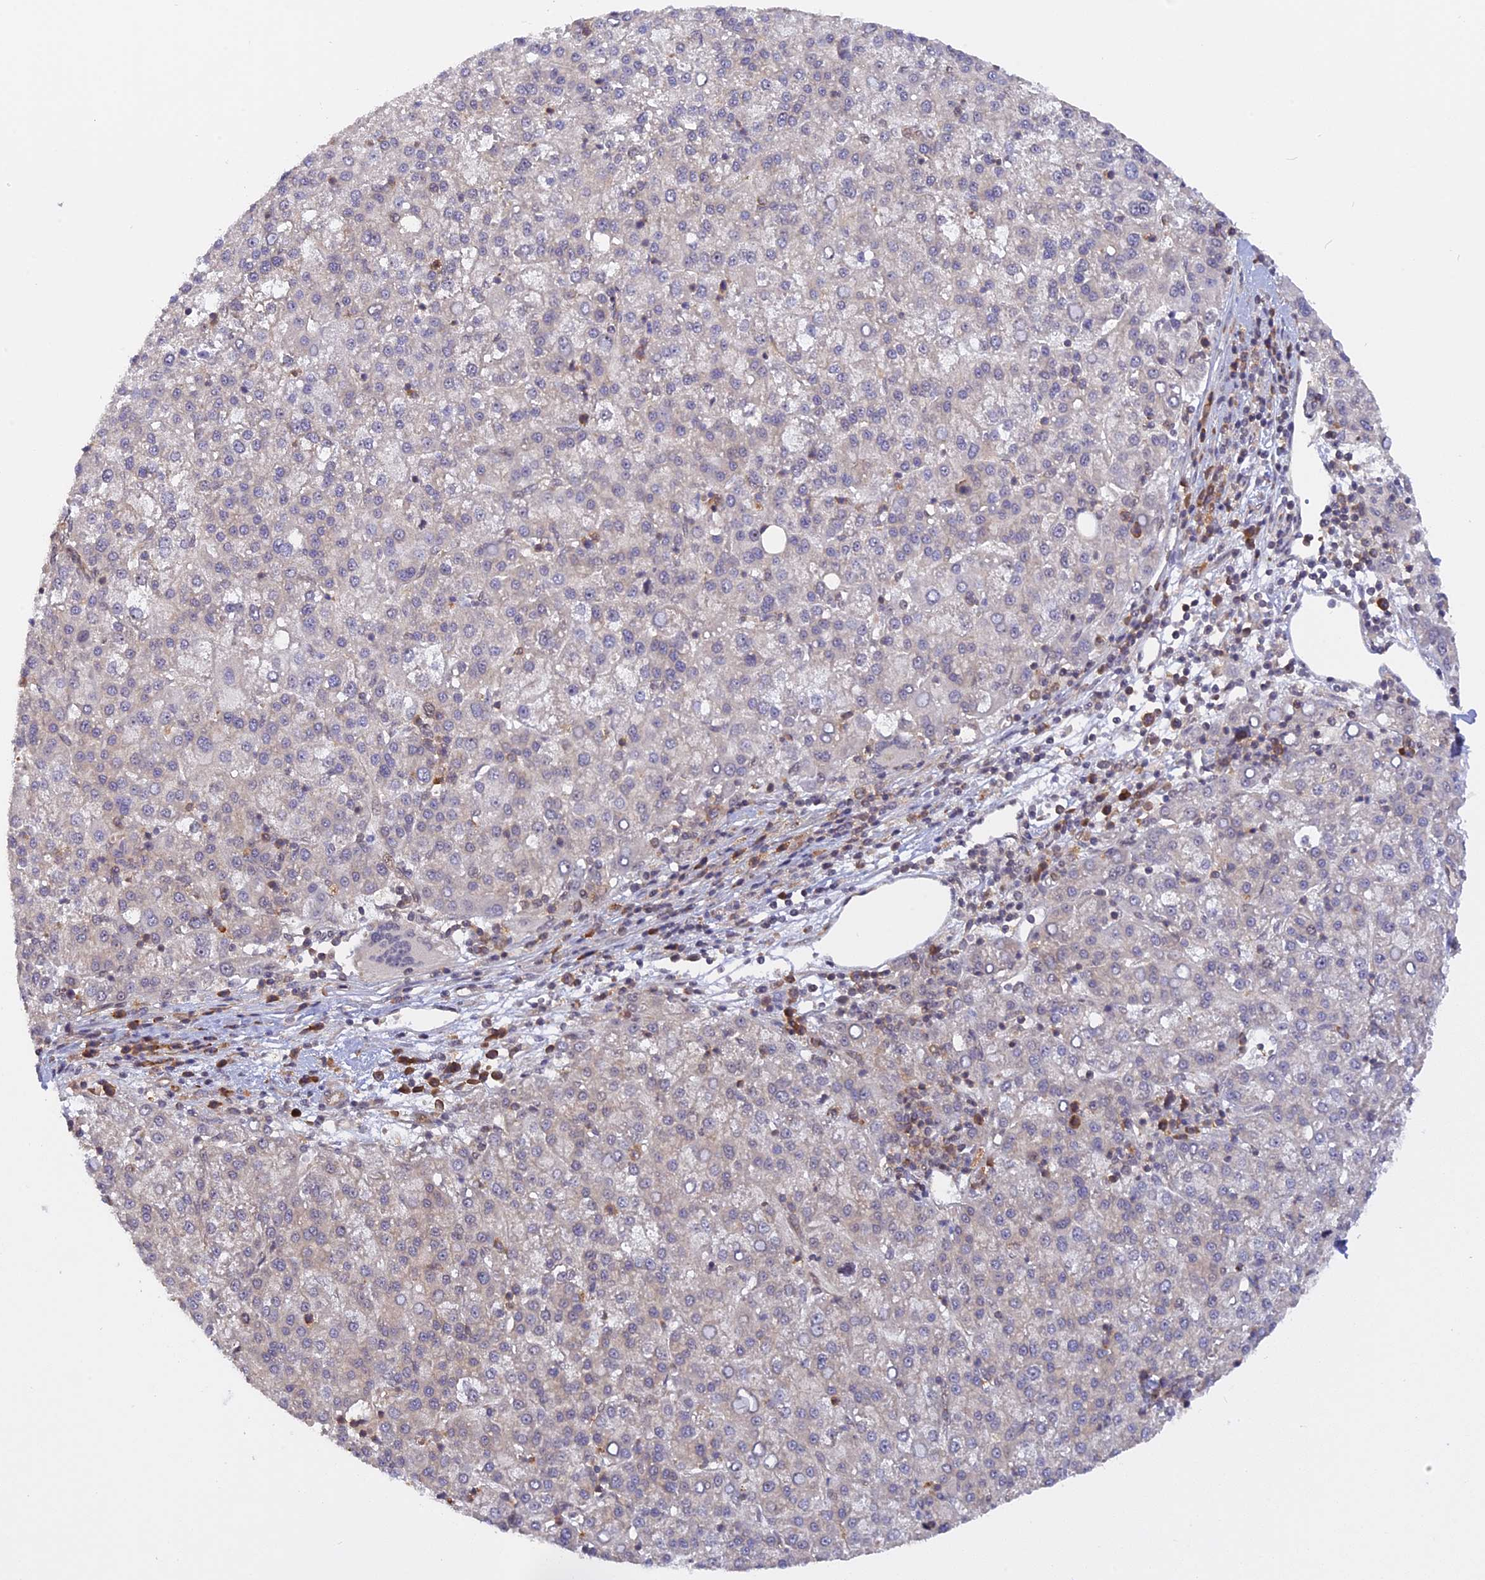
{"staining": {"intensity": "negative", "quantity": "none", "location": "none"}, "tissue": "liver cancer", "cell_type": "Tumor cells", "image_type": "cancer", "snomed": [{"axis": "morphology", "description": "Carcinoma, Hepatocellular, NOS"}, {"axis": "topography", "description": "Liver"}], "caption": "Immunohistochemical staining of liver cancer (hepatocellular carcinoma) displays no significant staining in tumor cells. Nuclei are stained in blue.", "gene": "ZNF428", "patient": {"sex": "female", "age": 58}}